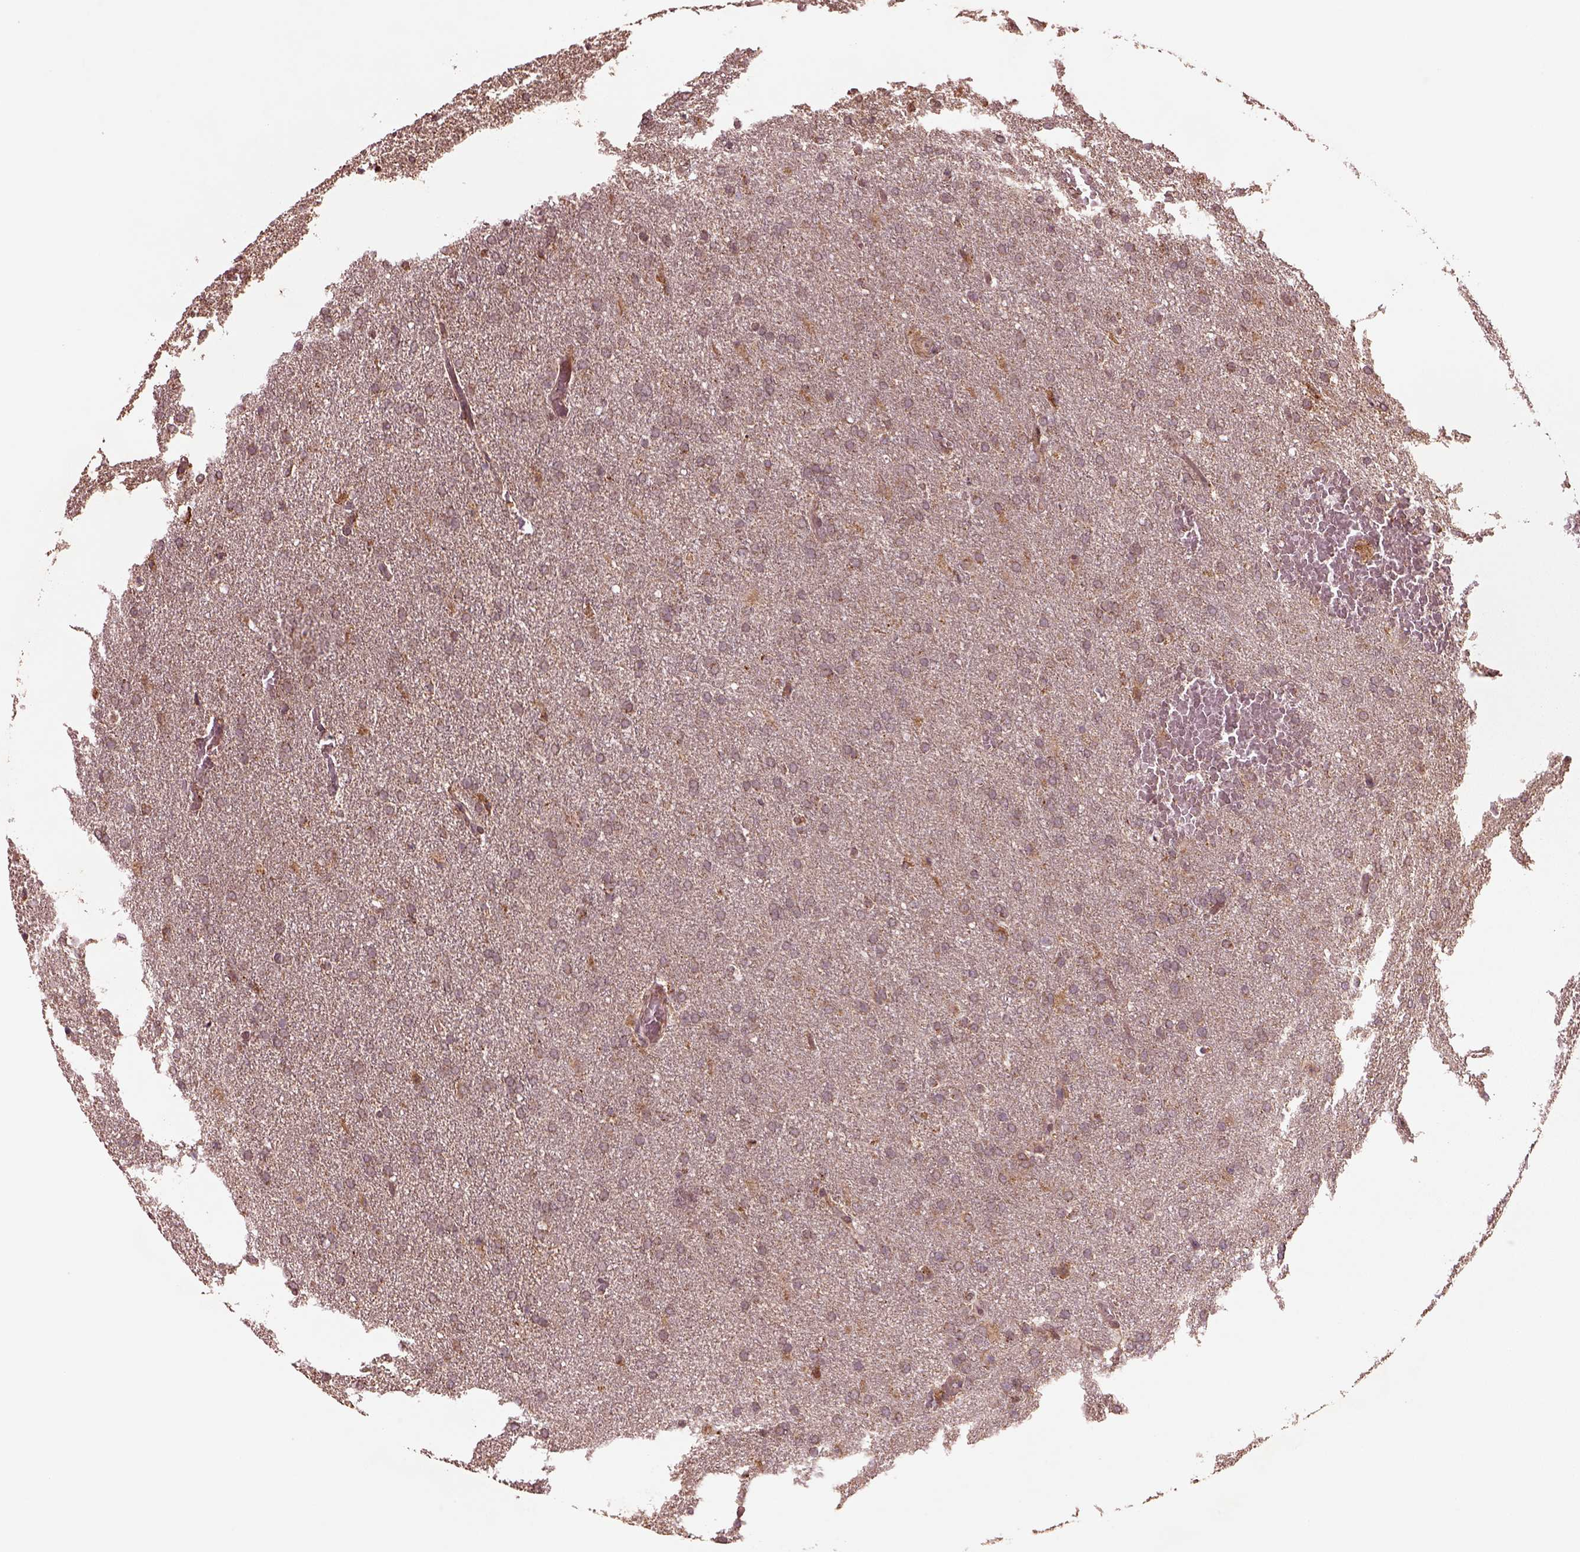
{"staining": {"intensity": "moderate", "quantity": "<25%", "location": "cytoplasmic/membranous"}, "tissue": "glioma", "cell_type": "Tumor cells", "image_type": "cancer", "snomed": [{"axis": "morphology", "description": "Glioma, malignant, High grade"}, {"axis": "topography", "description": "Brain"}], "caption": "There is low levels of moderate cytoplasmic/membranous expression in tumor cells of glioma, as demonstrated by immunohistochemical staining (brown color).", "gene": "SEL1L3", "patient": {"sex": "male", "age": 68}}